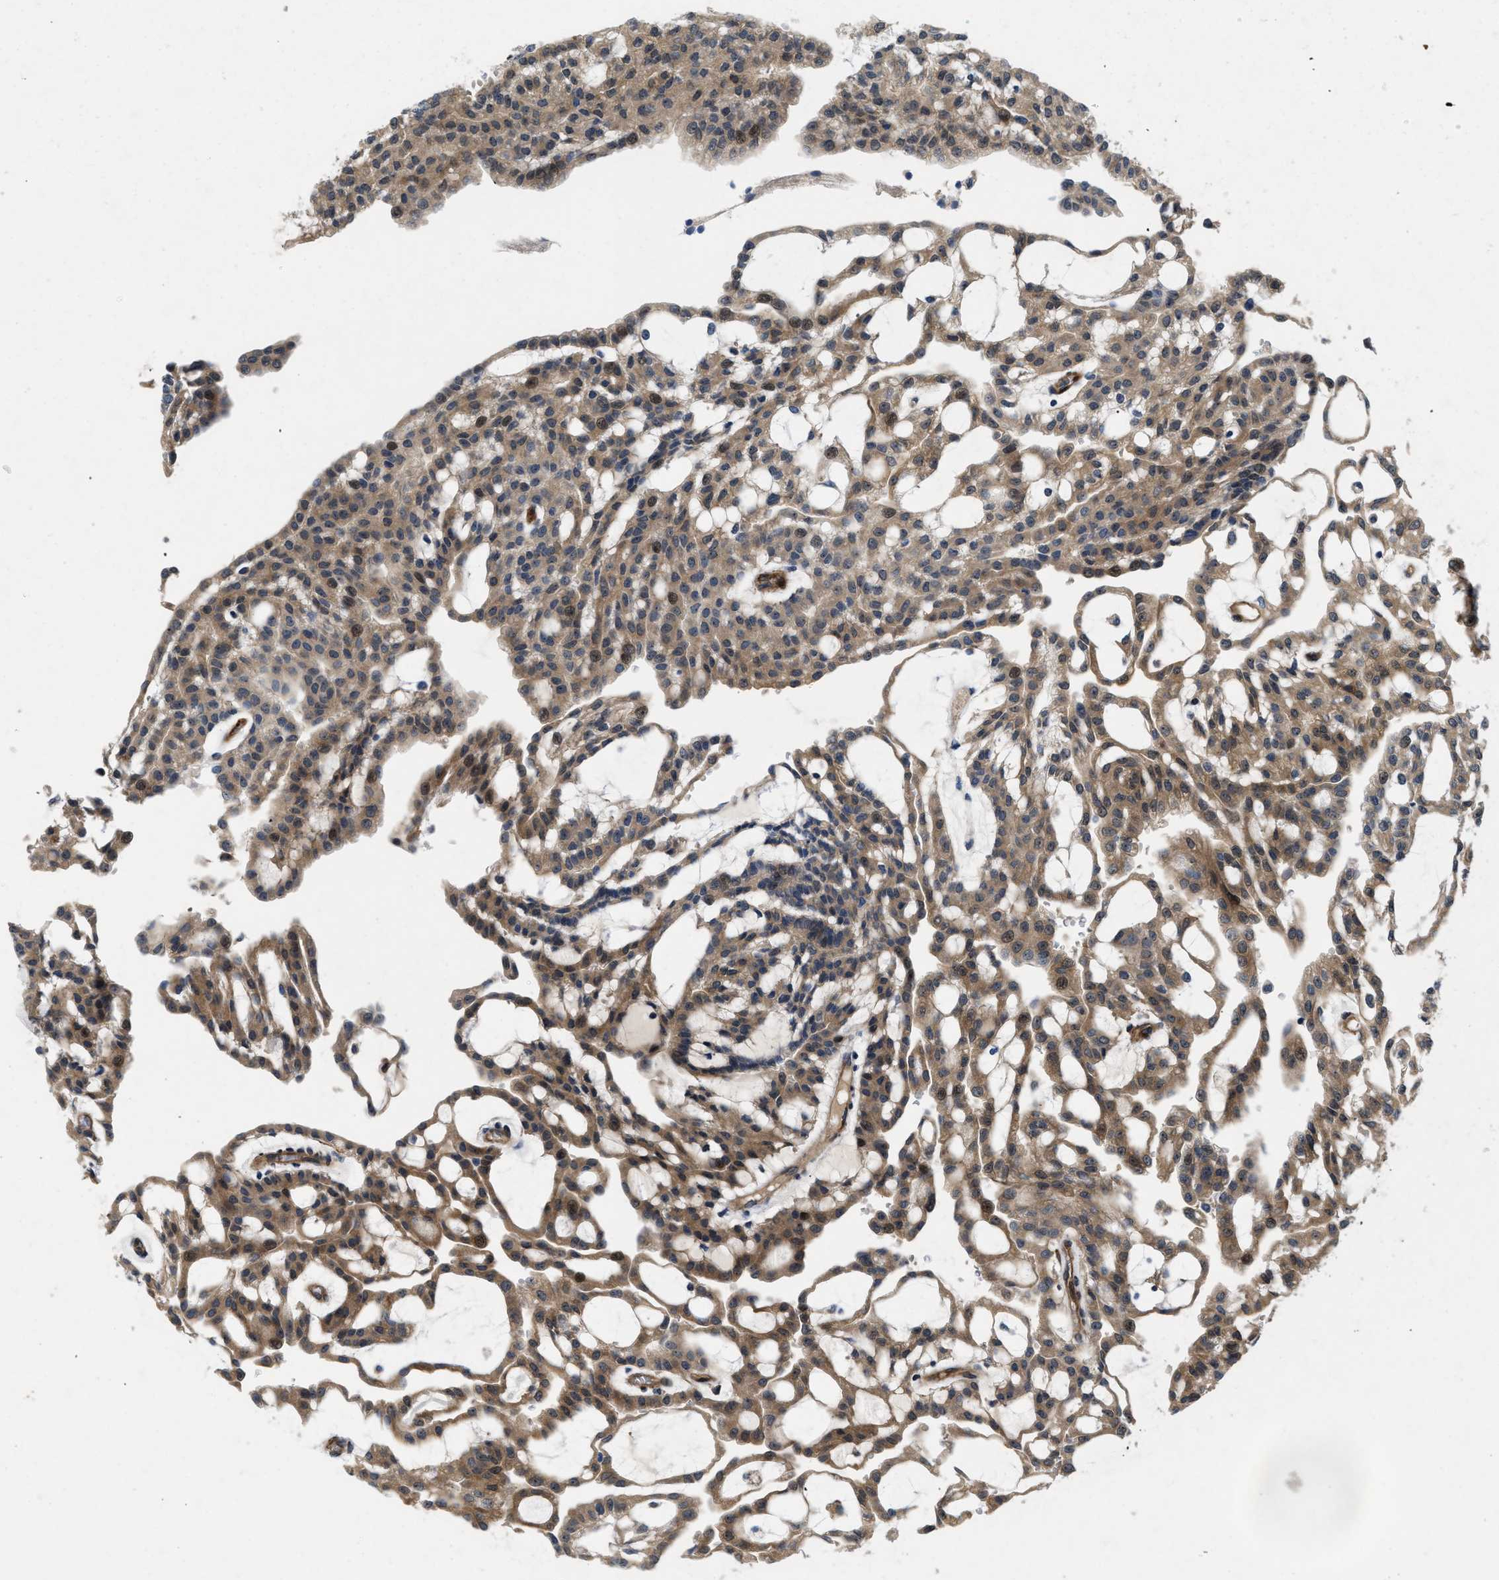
{"staining": {"intensity": "moderate", "quantity": ">75%", "location": "cytoplasmic/membranous,nuclear"}, "tissue": "renal cancer", "cell_type": "Tumor cells", "image_type": "cancer", "snomed": [{"axis": "morphology", "description": "Adenocarcinoma, NOS"}, {"axis": "topography", "description": "Kidney"}], "caption": "Immunohistochemical staining of renal cancer shows moderate cytoplasmic/membranous and nuclear protein staining in about >75% of tumor cells.", "gene": "HSPA12B", "patient": {"sex": "male", "age": 63}}